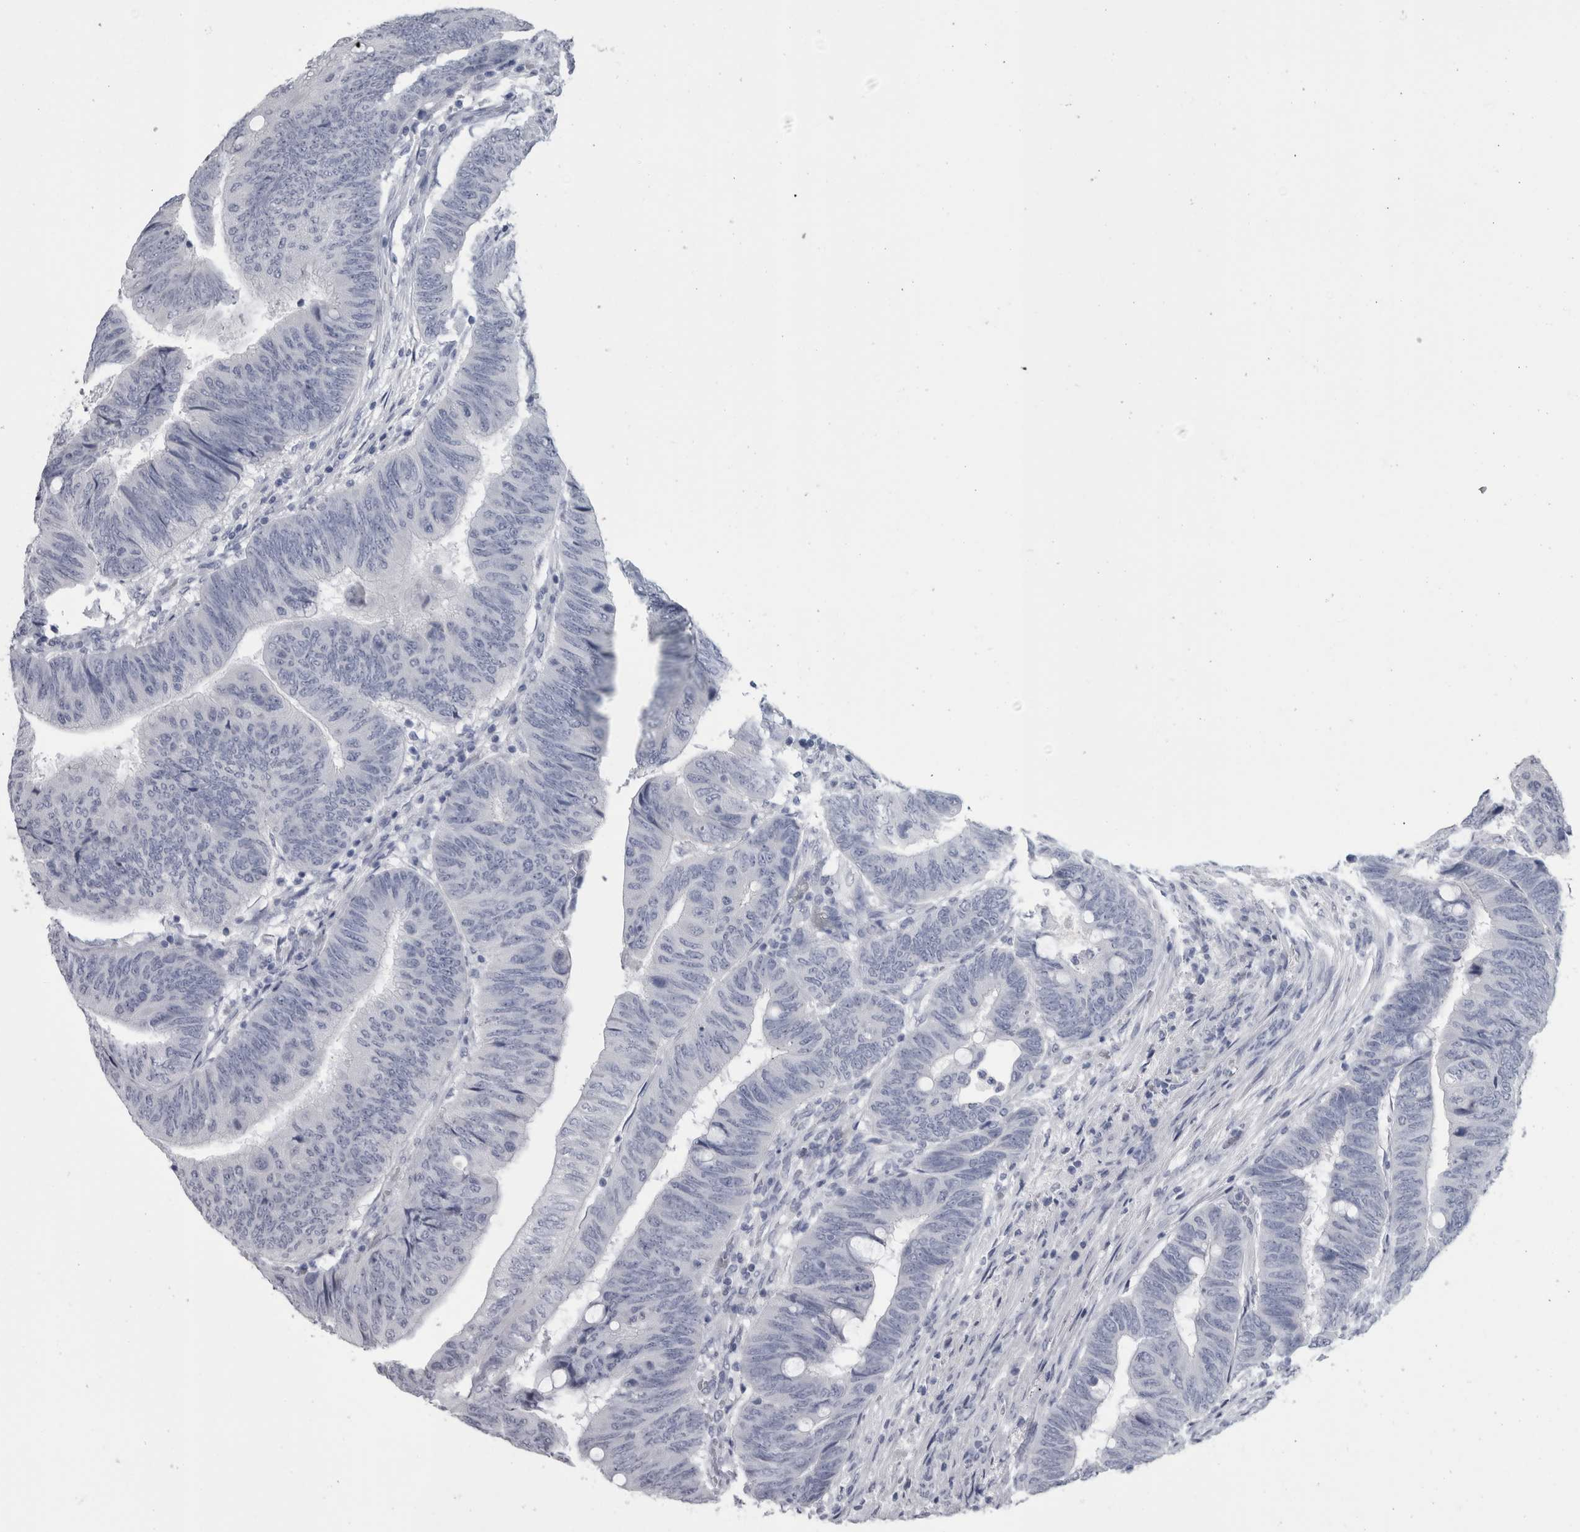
{"staining": {"intensity": "negative", "quantity": "none", "location": "none"}, "tissue": "colorectal cancer", "cell_type": "Tumor cells", "image_type": "cancer", "snomed": [{"axis": "morphology", "description": "Normal tissue, NOS"}, {"axis": "morphology", "description": "Adenocarcinoma, NOS"}, {"axis": "topography", "description": "Rectum"}, {"axis": "topography", "description": "Peripheral nerve tissue"}], "caption": "IHC histopathology image of colorectal cancer stained for a protein (brown), which reveals no expression in tumor cells.", "gene": "PTH", "patient": {"sex": "male", "age": 92}}